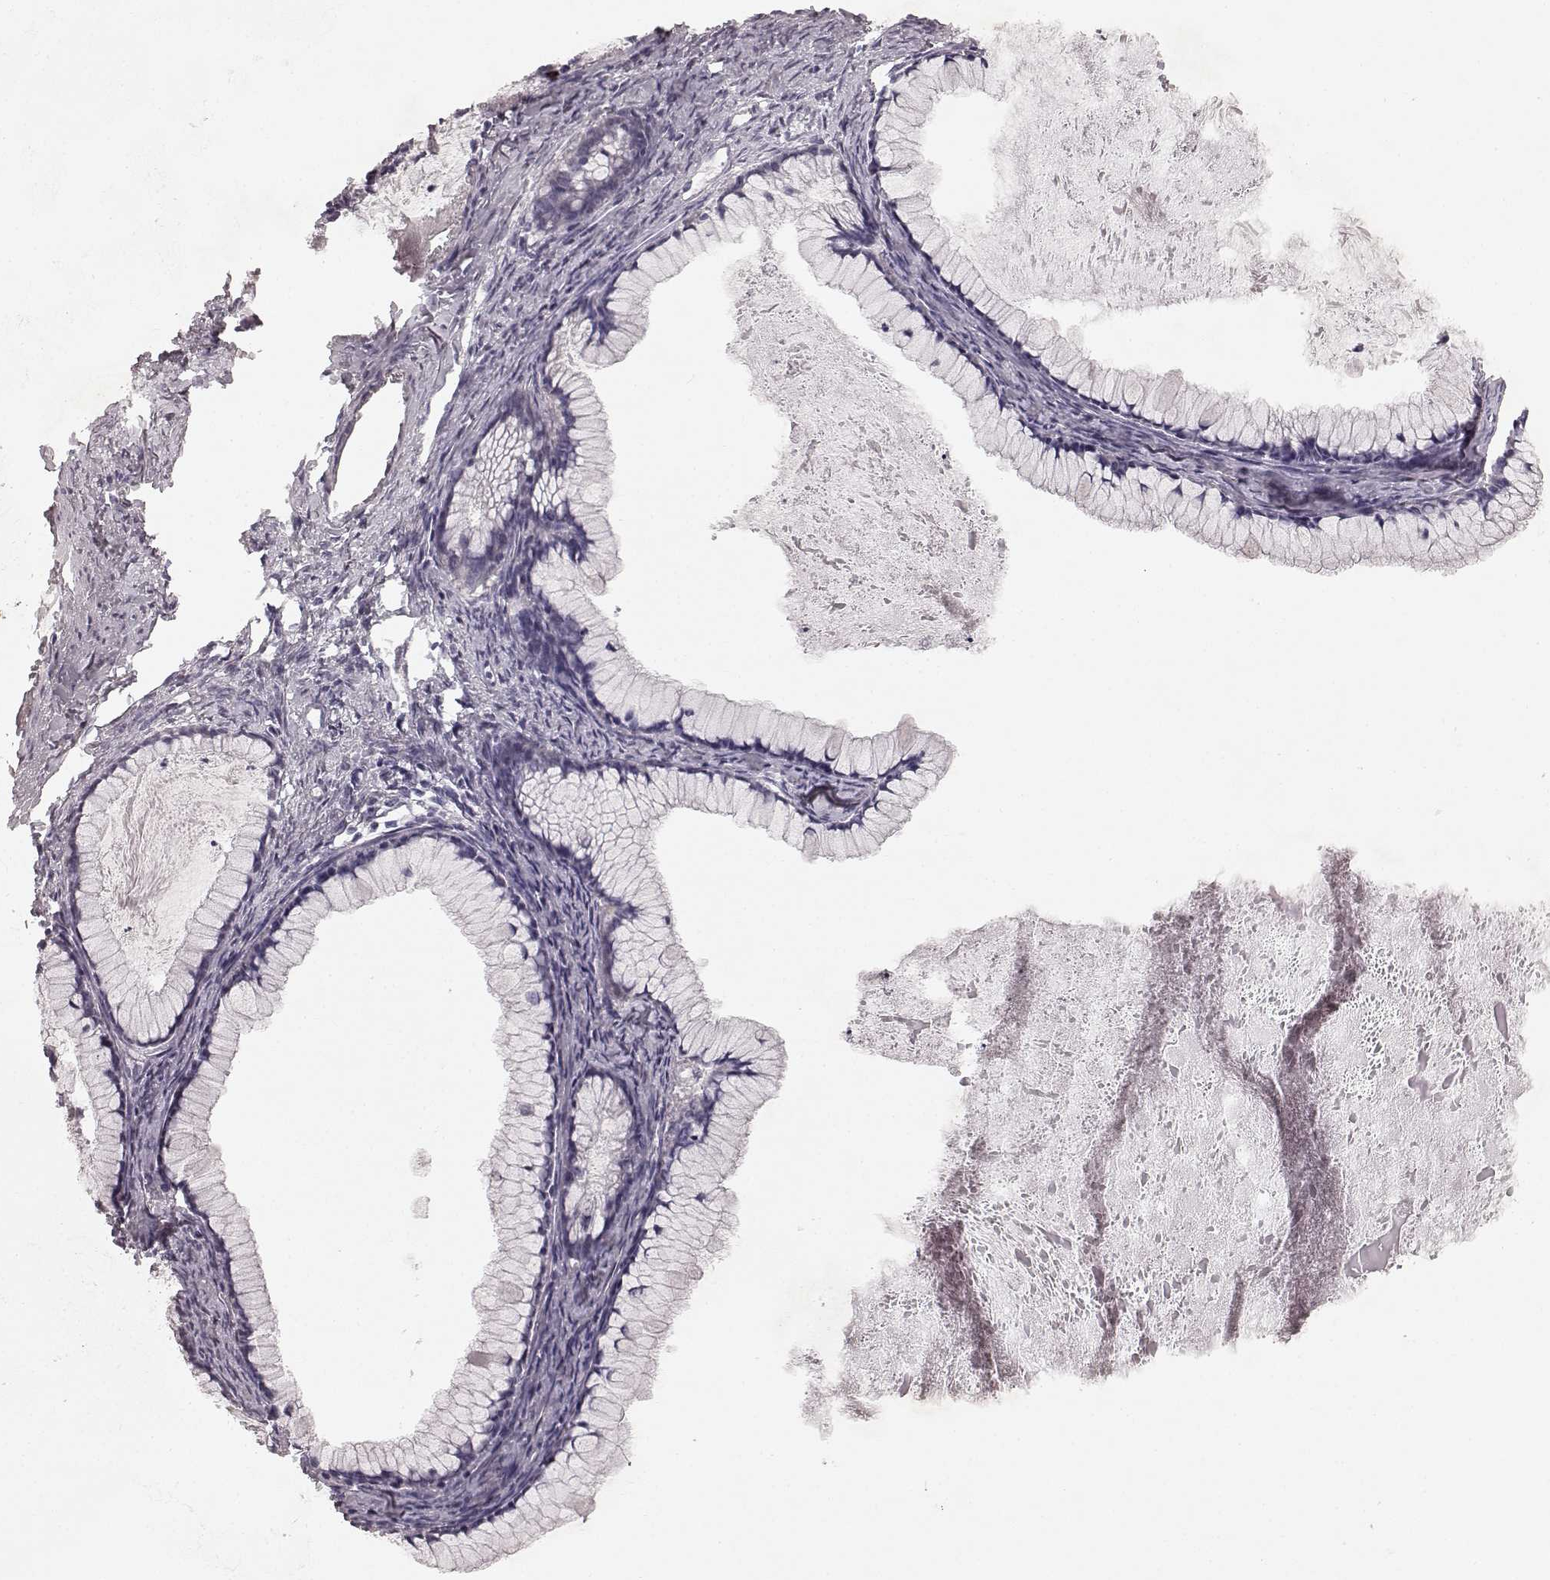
{"staining": {"intensity": "negative", "quantity": "none", "location": "none"}, "tissue": "ovarian cancer", "cell_type": "Tumor cells", "image_type": "cancer", "snomed": [{"axis": "morphology", "description": "Cystadenocarcinoma, mucinous, NOS"}, {"axis": "topography", "description": "Ovary"}], "caption": "Immunohistochemistry image of neoplastic tissue: ovarian mucinous cystadenocarcinoma stained with DAB demonstrates no significant protein expression in tumor cells. (DAB IHC, high magnification).", "gene": "SLC22A18", "patient": {"sex": "female", "age": 41}}